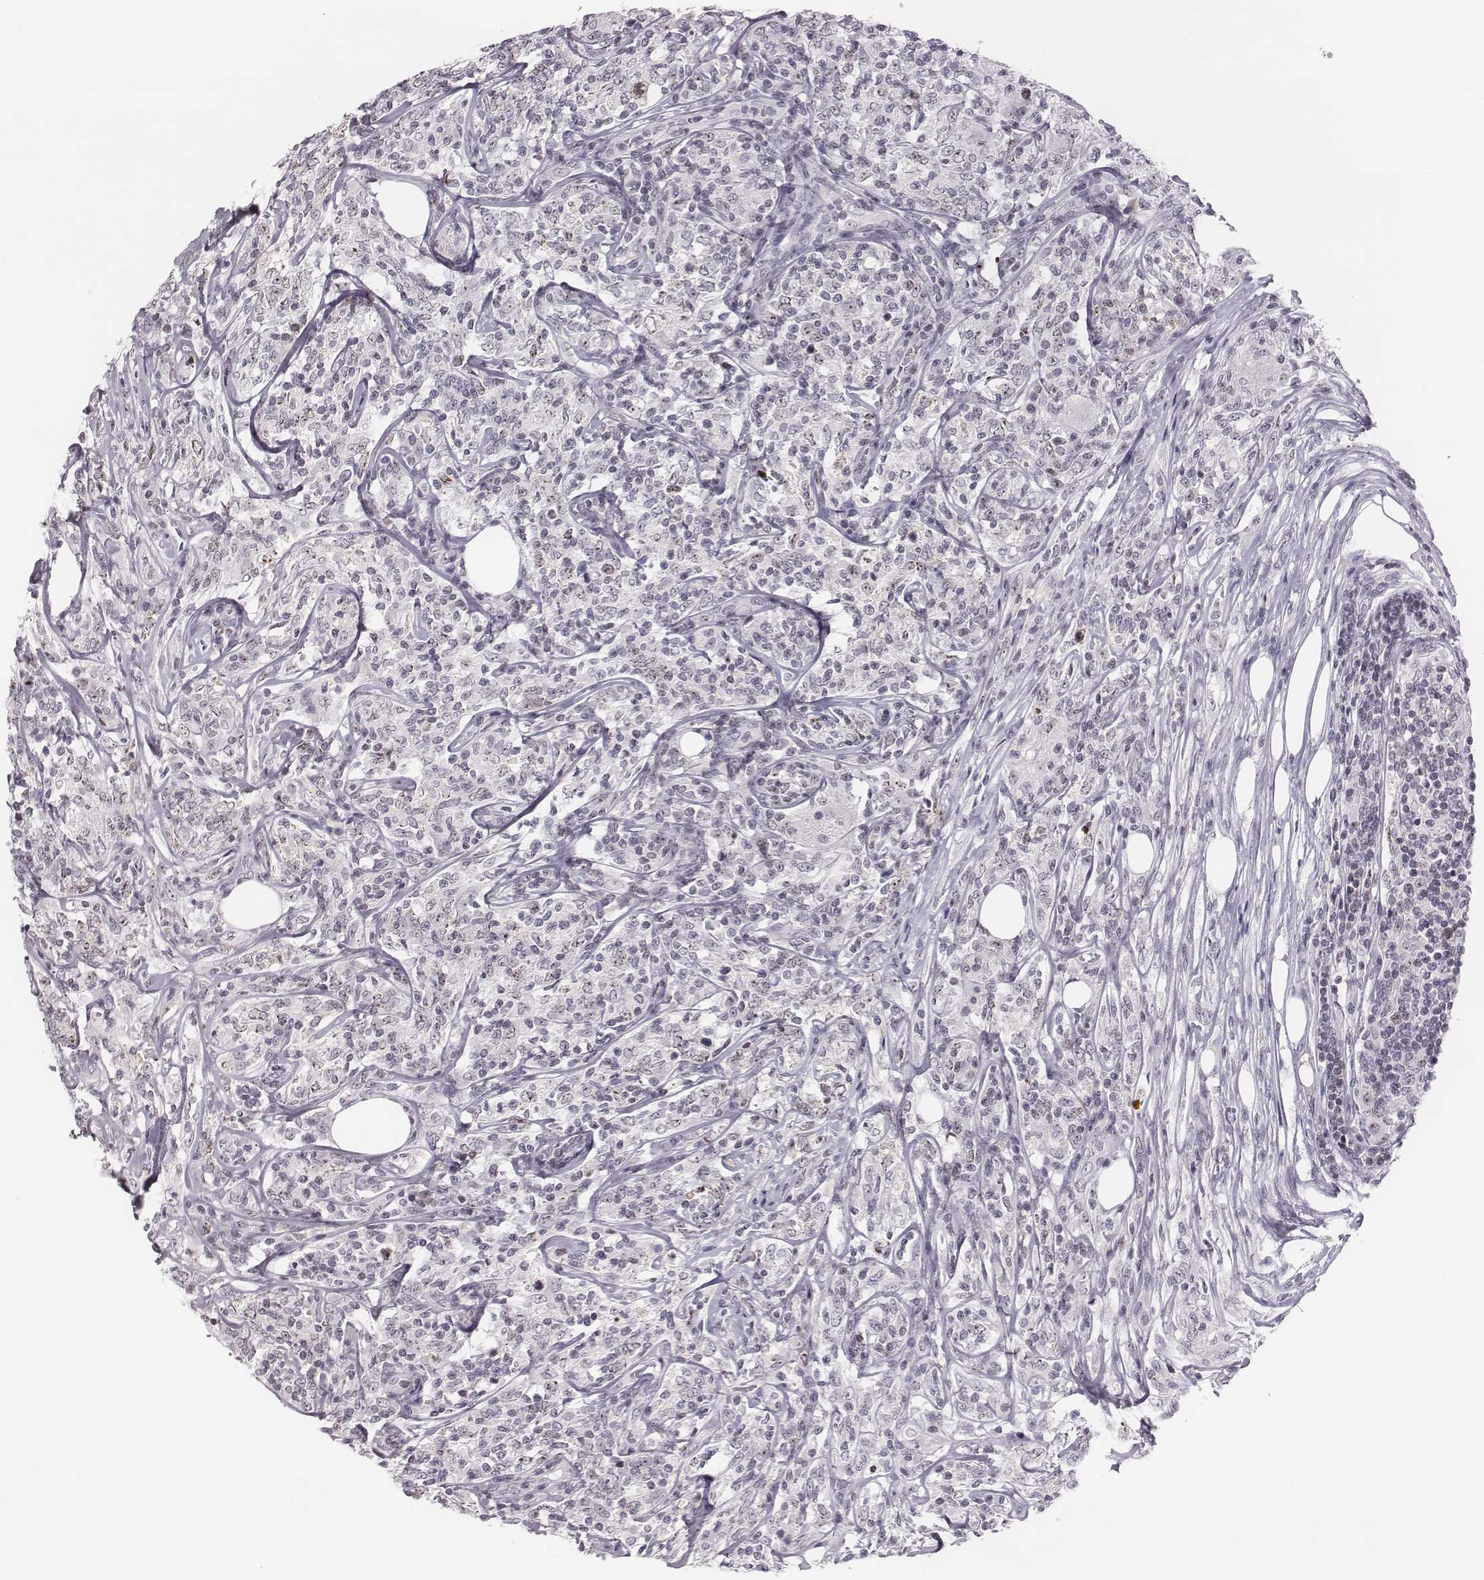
{"staining": {"intensity": "negative", "quantity": "none", "location": "none"}, "tissue": "lymphoma", "cell_type": "Tumor cells", "image_type": "cancer", "snomed": [{"axis": "morphology", "description": "Malignant lymphoma, non-Hodgkin's type, High grade"}, {"axis": "topography", "description": "Lymph node"}], "caption": "DAB (3,3'-diaminobenzidine) immunohistochemical staining of malignant lymphoma, non-Hodgkin's type (high-grade) exhibits no significant positivity in tumor cells.", "gene": "NIFK", "patient": {"sex": "female", "age": 84}}